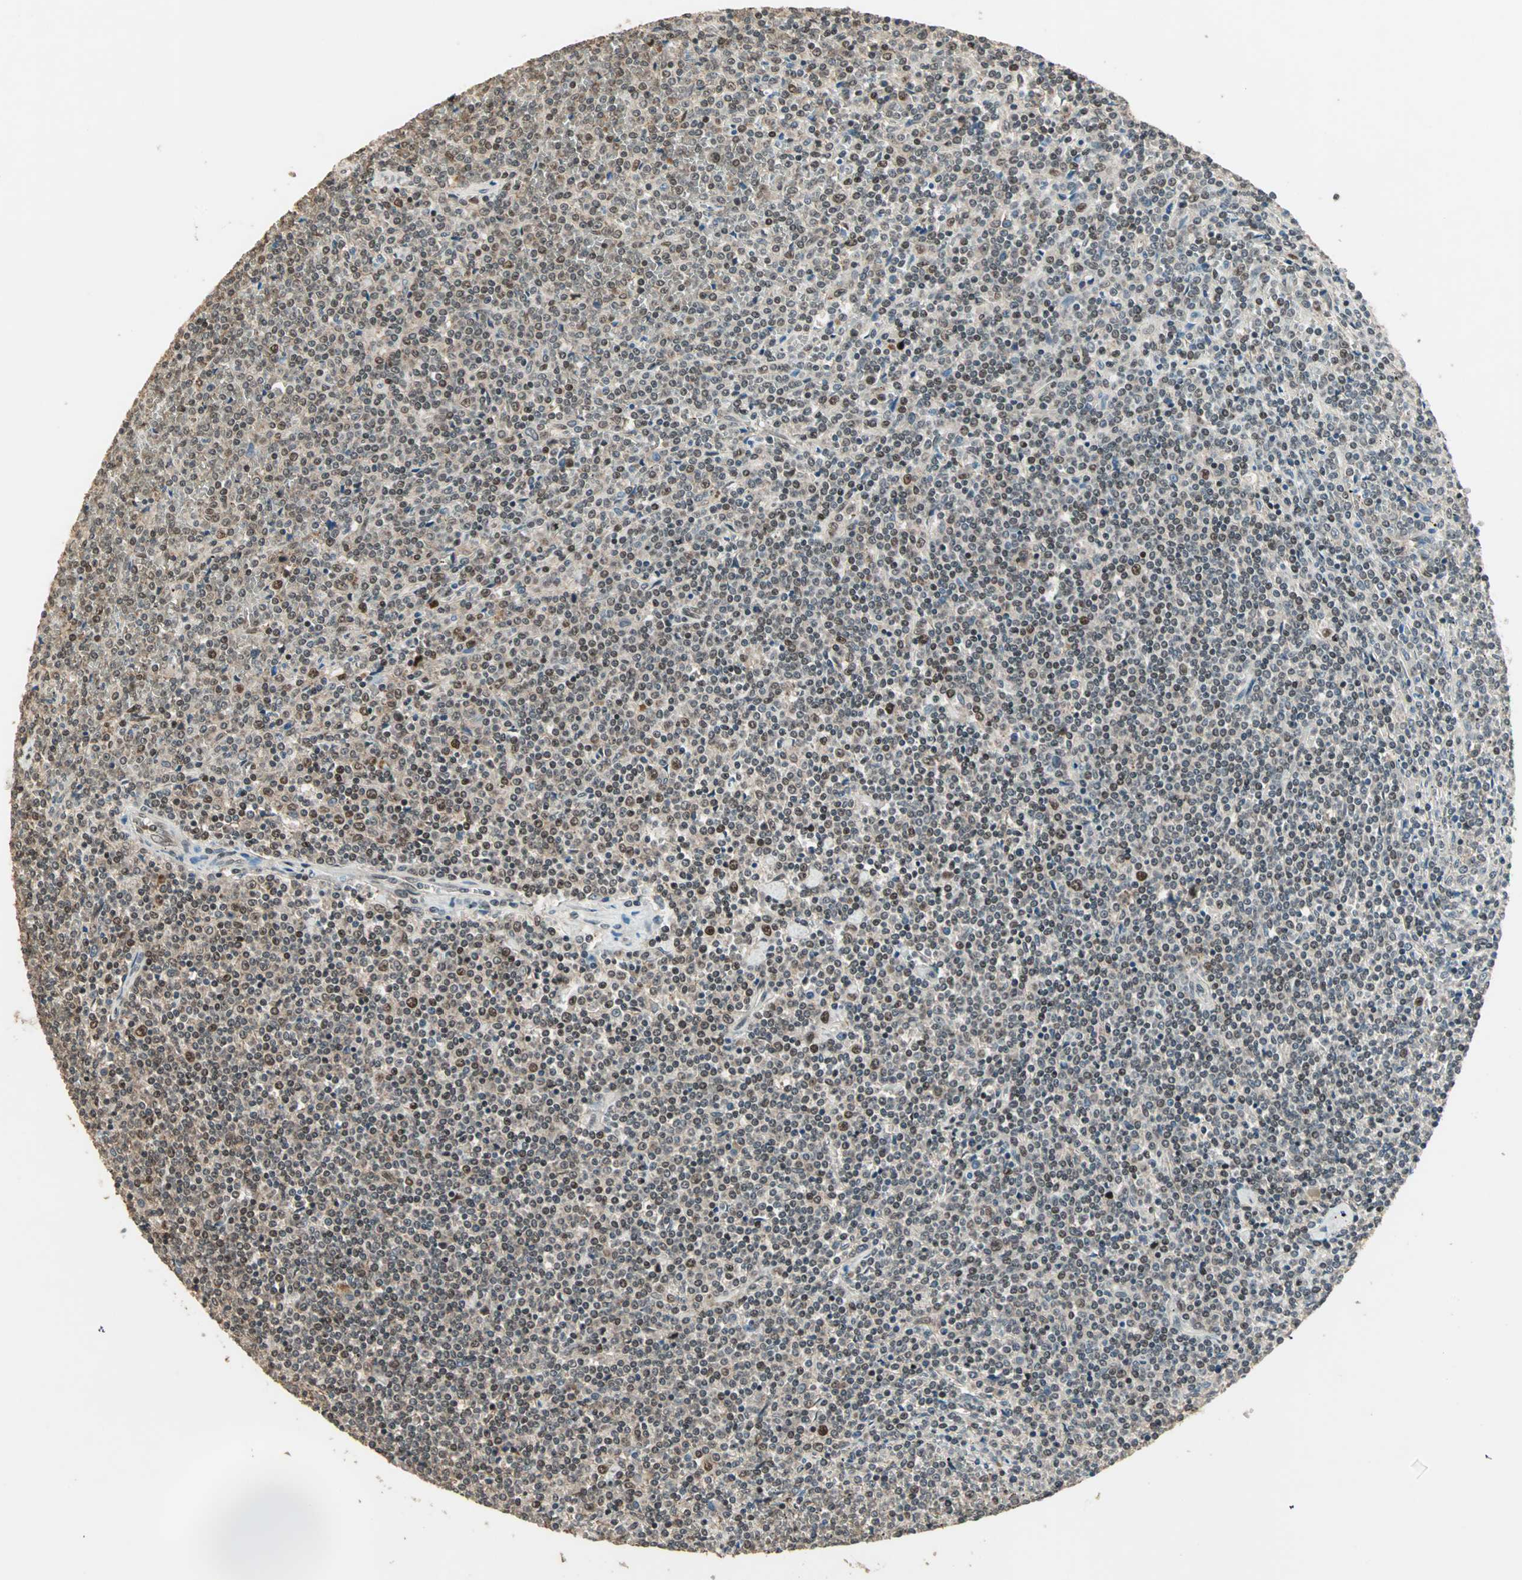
{"staining": {"intensity": "moderate", "quantity": "25%-75%", "location": "cytoplasmic/membranous,nuclear"}, "tissue": "lymphoma", "cell_type": "Tumor cells", "image_type": "cancer", "snomed": [{"axis": "morphology", "description": "Malignant lymphoma, non-Hodgkin's type, Low grade"}, {"axis": "topography", "description": "Spleen"}], "caption": "Immunohistochemical staining of human malignant lymphoma, non-Hodgkin's type (low-grade) displays moderate cytoplasmic/membranous and nuclear protein positivity in about 25%-75% of tumor cells.", "gene": "MDC1", "patient": {"sex": "female", "age": 19}}